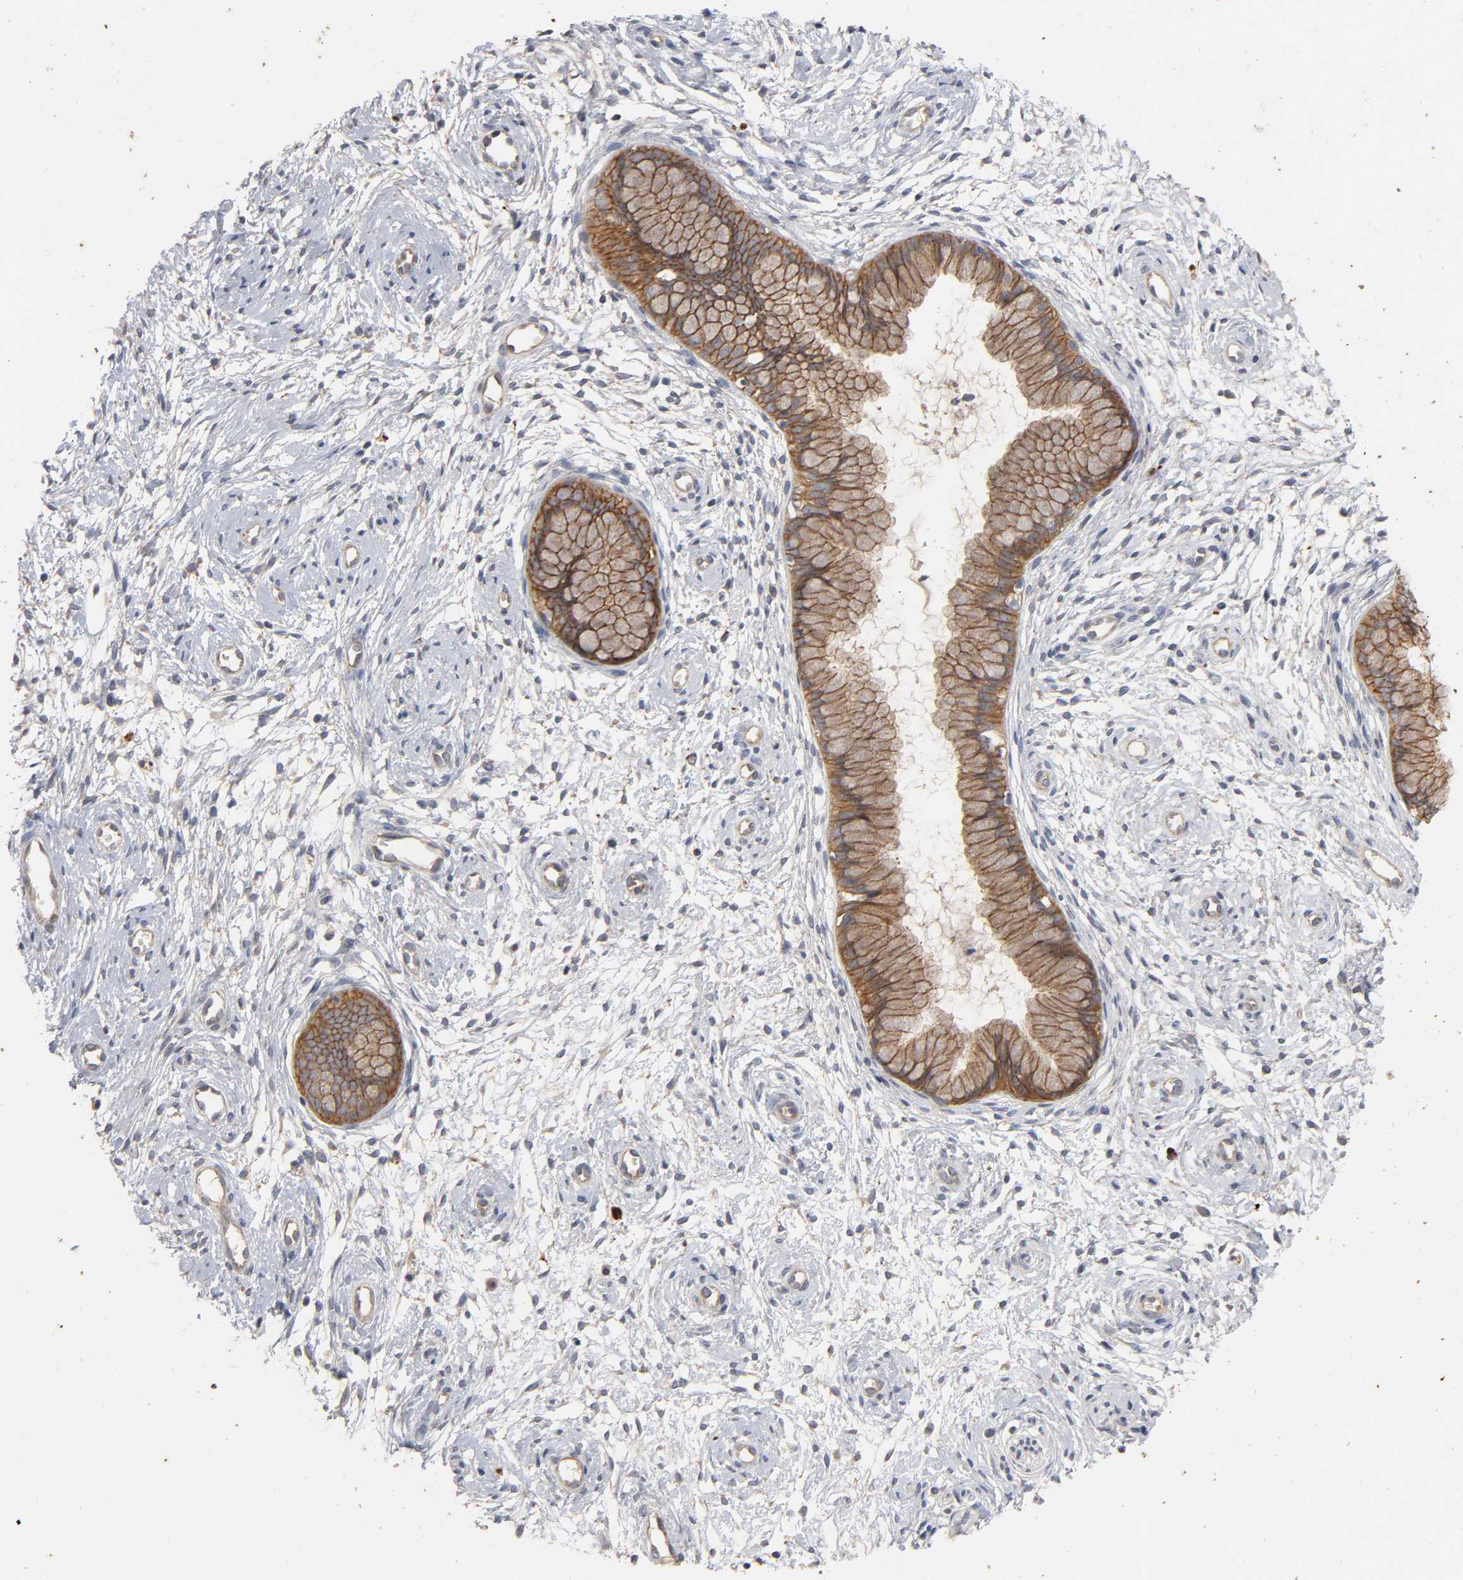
{"staining": {"intensity": "moderate", "quantity": ">75%", "location": "cytoplasmic/membranous"}, "tissue": "cervix", "cell_type": "Glandular cells", "image_type": "normal", "snomed": [{"axis": "morphology", "description": "Normal tissue, NOS"}, {"axis": "topography", "description": "Cervix"}], "caption": "This is a photomicrograph of IHC staining of normal cervix, which shows moderate expression in the cytoplasmic/membranous of glandular cells.", "gene": "PDZD11", "patient": {"sex": "female", "age": 39}}